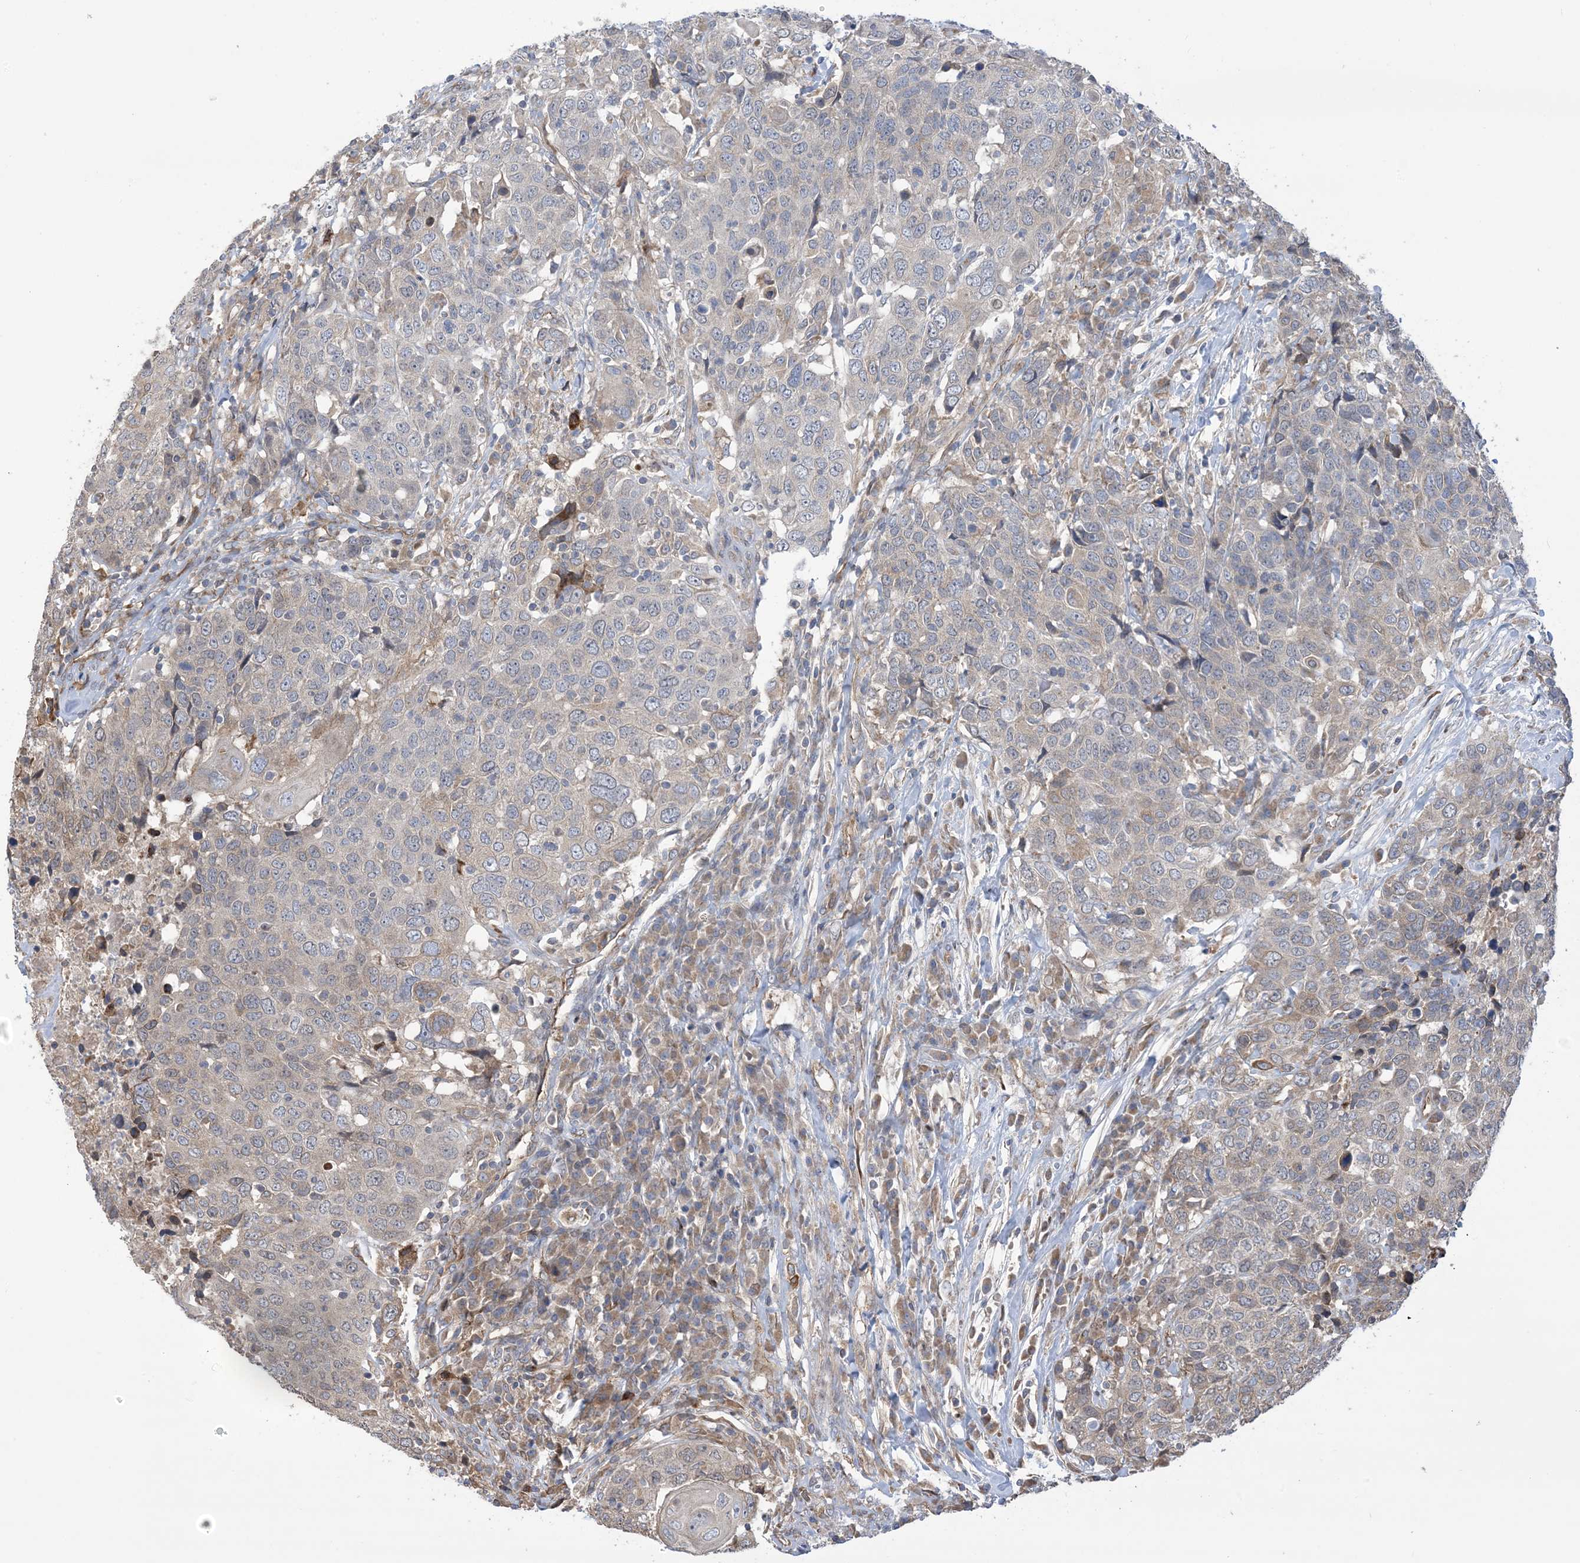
{"staining": {"intensity": "negative", "quantity": "none", "location": "none"}, "tissue": "head and neck cancer", "cell_type": "Tumor cells", "image_type": "cancer", "snomed": [{"axis": "morphology", "description": "Squamous cell carcinoma, NOS"}, {"axis": "topography", "description": "Head-Neck"}], "caption": "A high-resolution micrograph shows IHC staining of head and neck cancer, which shows no significant staining in tumor cells.", "gene": "CLEC16A", "patient": {"sex": "male", "age": 66}}